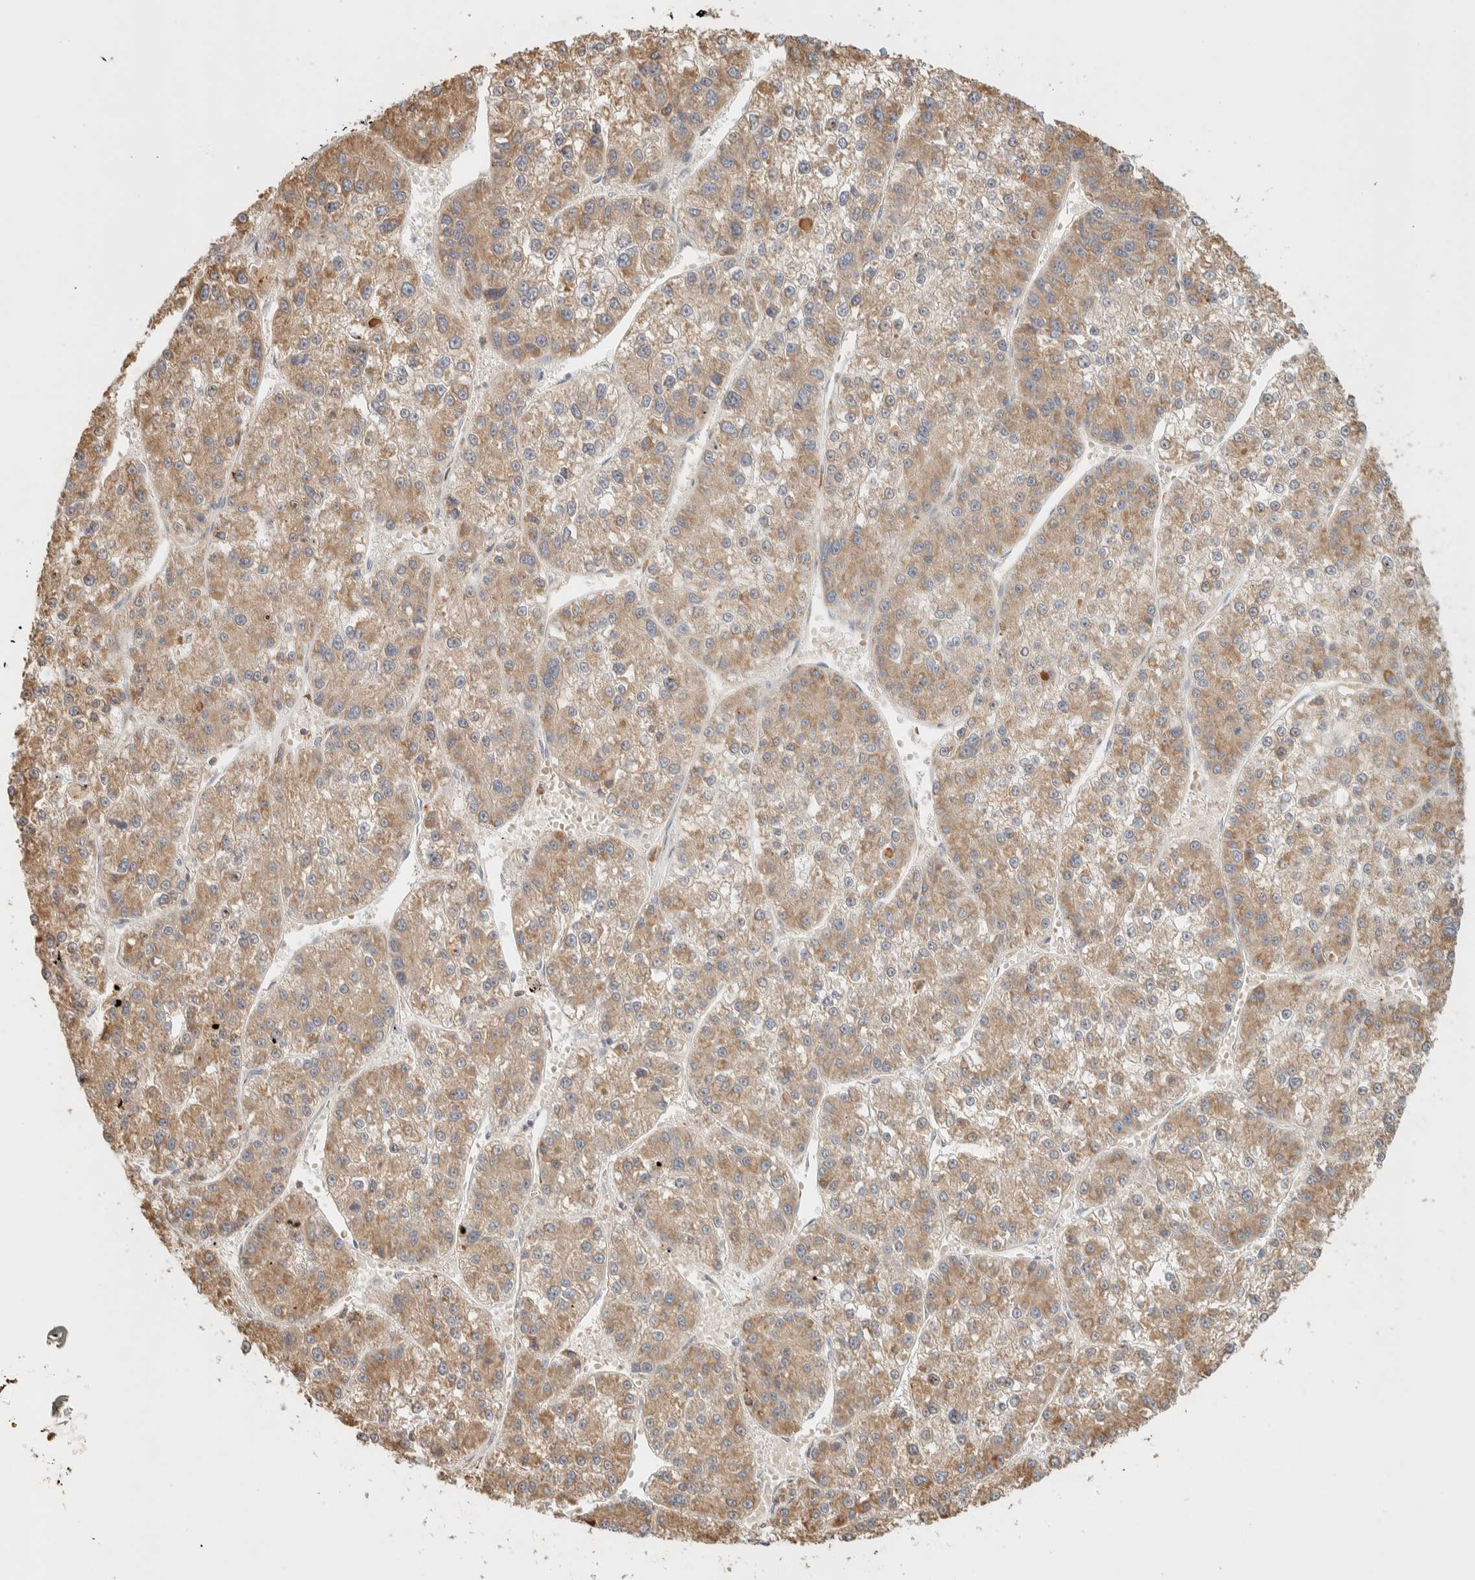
{"staining": {"intensity": "moderate", "quantity": ">75%", "location": "cytoplasmic/membranous"}, "tissue": "liver cancer", "cell_type": "Tumor cells", "image_type": "cancer", "snomed": [{"axis": "morphology", "description": "Carcinoma, Hepatocellular, NOS"}, {"axis": "topography", "description": "Liver"}], "caption": "Tumor cells exhibit moderate cytoplasmic/membranous positivity in approximately >75% of cells in liver cancer (hepatocellular carcinoma).", "gene": "RAB11FIP1", "patient": {"sex": "female", "age": 73}}